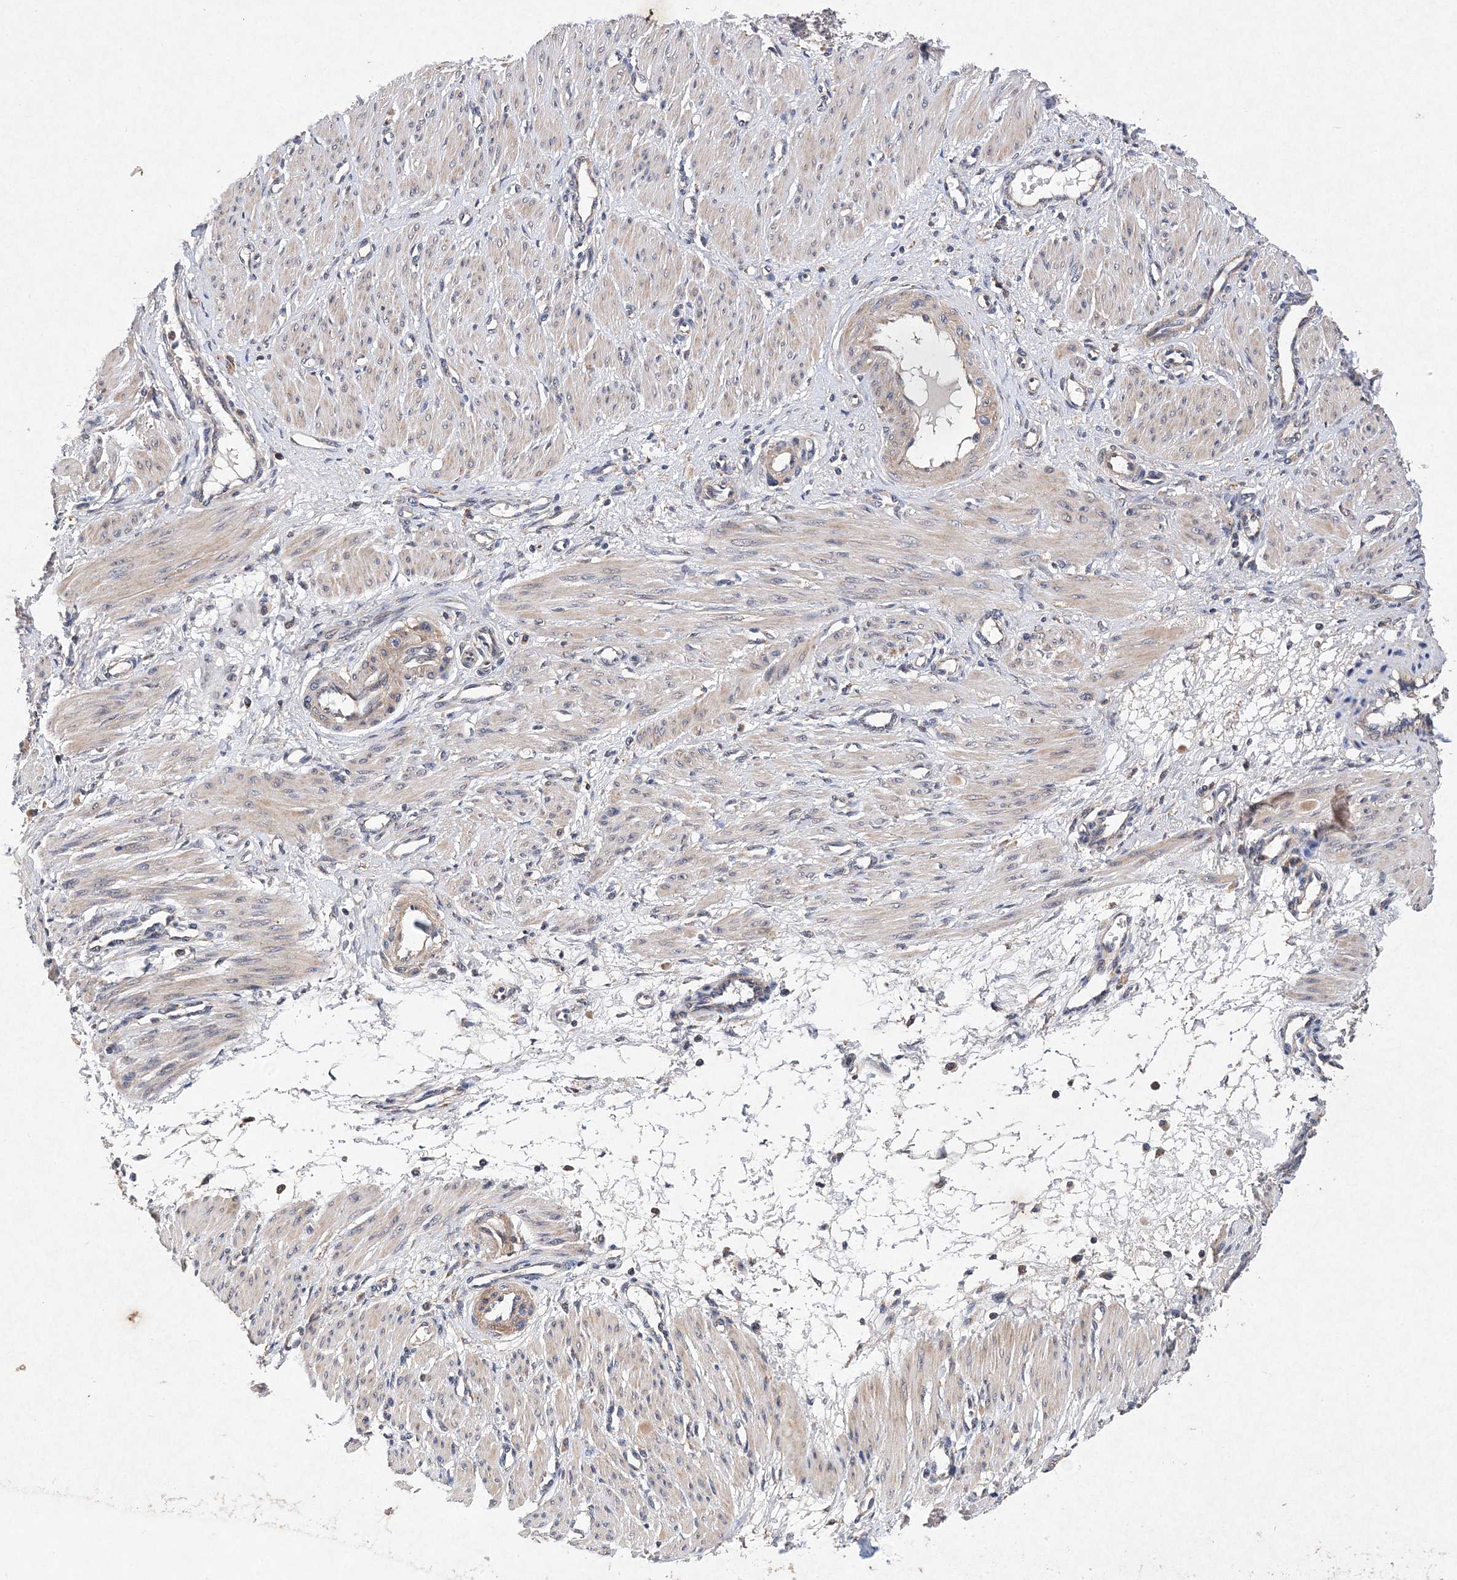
{"staining": {"intensity": "weak", "quantity": ">75%", "location": "cytoplasmic/membranous"}, "tissue": "smooth muscle", "cell_type": "Smooth muscle cells", "image_type": "normal", "snomed": [{"axis": "morphology", "description": "Normal tissue, NOS"}, {"axis": "topography", "description": "Endometrium"}], "caption": "Weak cytoplasmic/membranous staining for a protein is seen in about >75% of smooth muscle cells of normal smooth muscle using immunohistochemistry (IHC).", "gene": "PROSER1", "patient": {"sex": "female", "age": 33}}